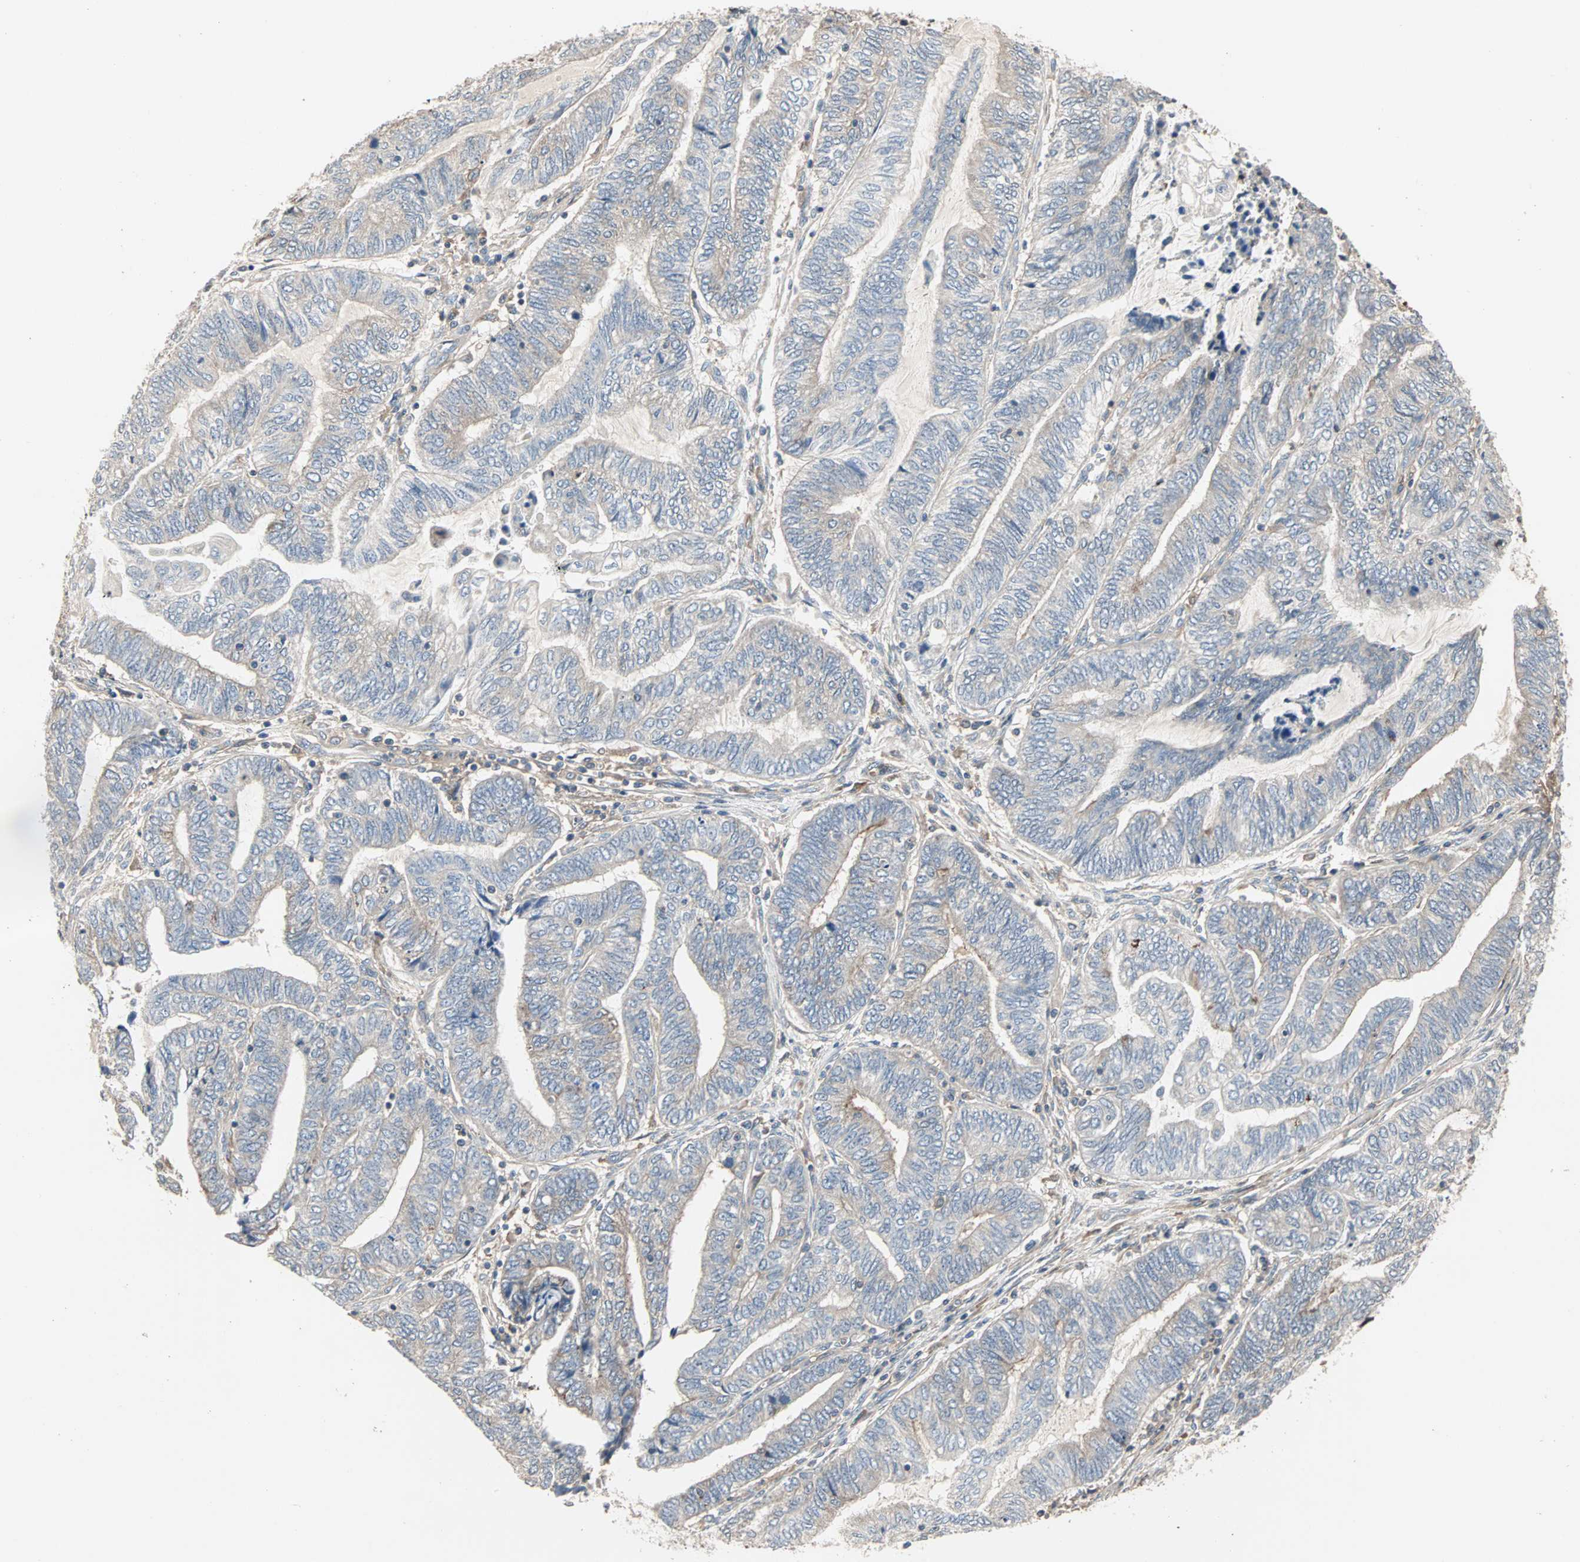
{"staining": {"intensity": "weak", "quantity": "25%-75%", "location": "cytoplasmic/membranous"}, "tissue": "endometrial cancer", "cell_type": "Tumor cells", "image_type": "cancer", "snomed": [{"axis": "morphology", "description": "Adenocarcinoma, NOS"}, {"axis": "topography", "description": "Uterus"}, {"axis": "topography", "description": "Endometrium"}], "caption": "A low amount of weak cytoplasmic/membranous positivity is identified in about 25%-75% of tumor cells in endometrial cancer (adenocarcinoma) tissue.", "gene": "GNAI2", "patient": {"sex": "female", "age": 70}}